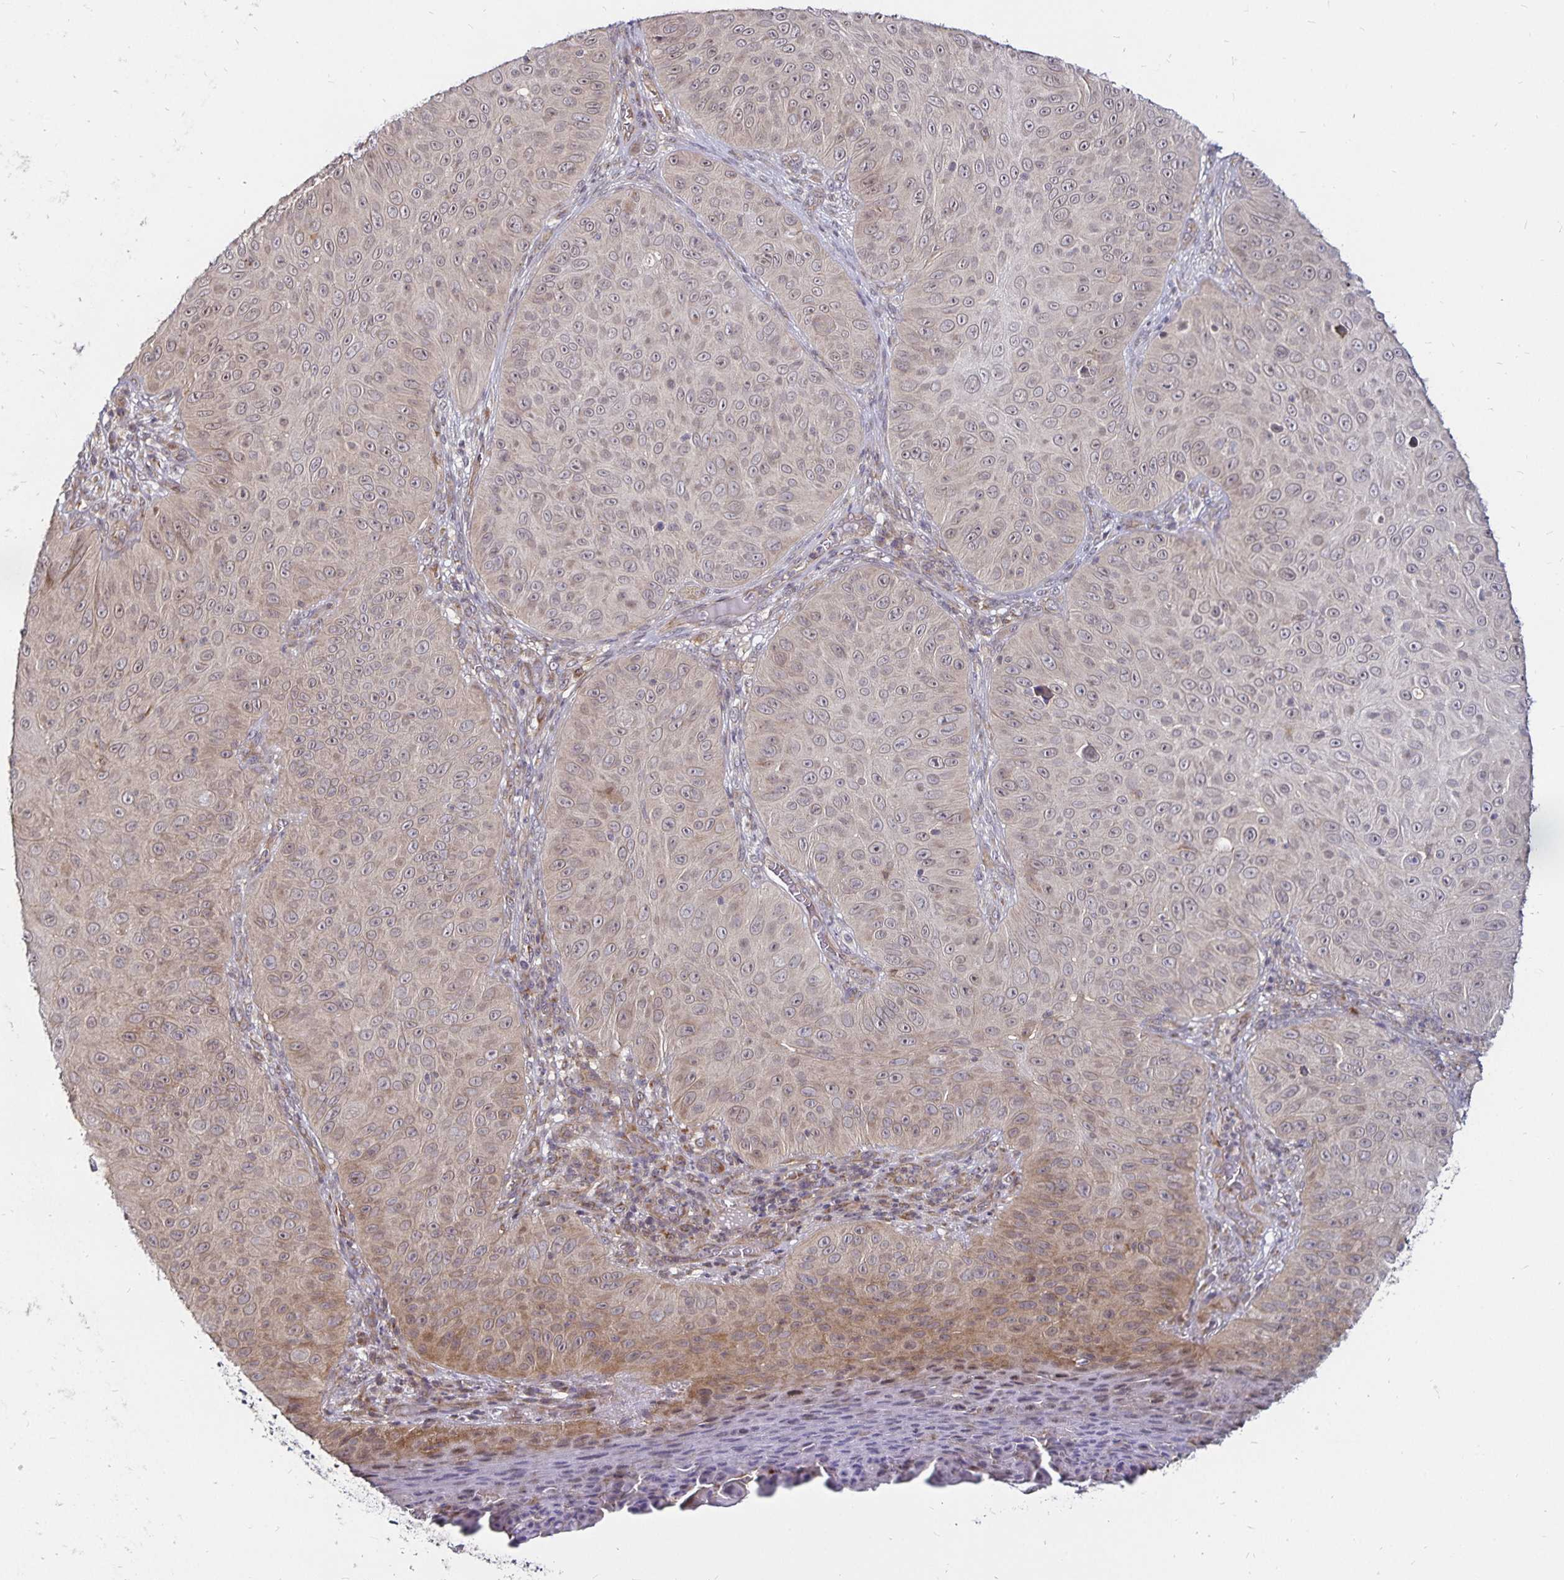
{"staining": {"intensity": "weak", "quantity": "<25%", "location": "cytoplasmic/membranous"}, "tissue": "skin cancer", "cell_type": "Tumor cells", "image_type": "cancer", "snomed": [{"axis": "morphology", "description": "Squamous cell carcinoma, NOS"}, {"axis": "topography", "description": "Skin"}], "caption": "IHC image of neoplastic tissue: skin cancer (squamous cell carcinoma) stained with DAB (3,3'-diaminobenzidine) reveals no significant protein positivity in tumor cells.", "gene": "CYP27A1", "patient": {"sex": "male", "age": 82}}